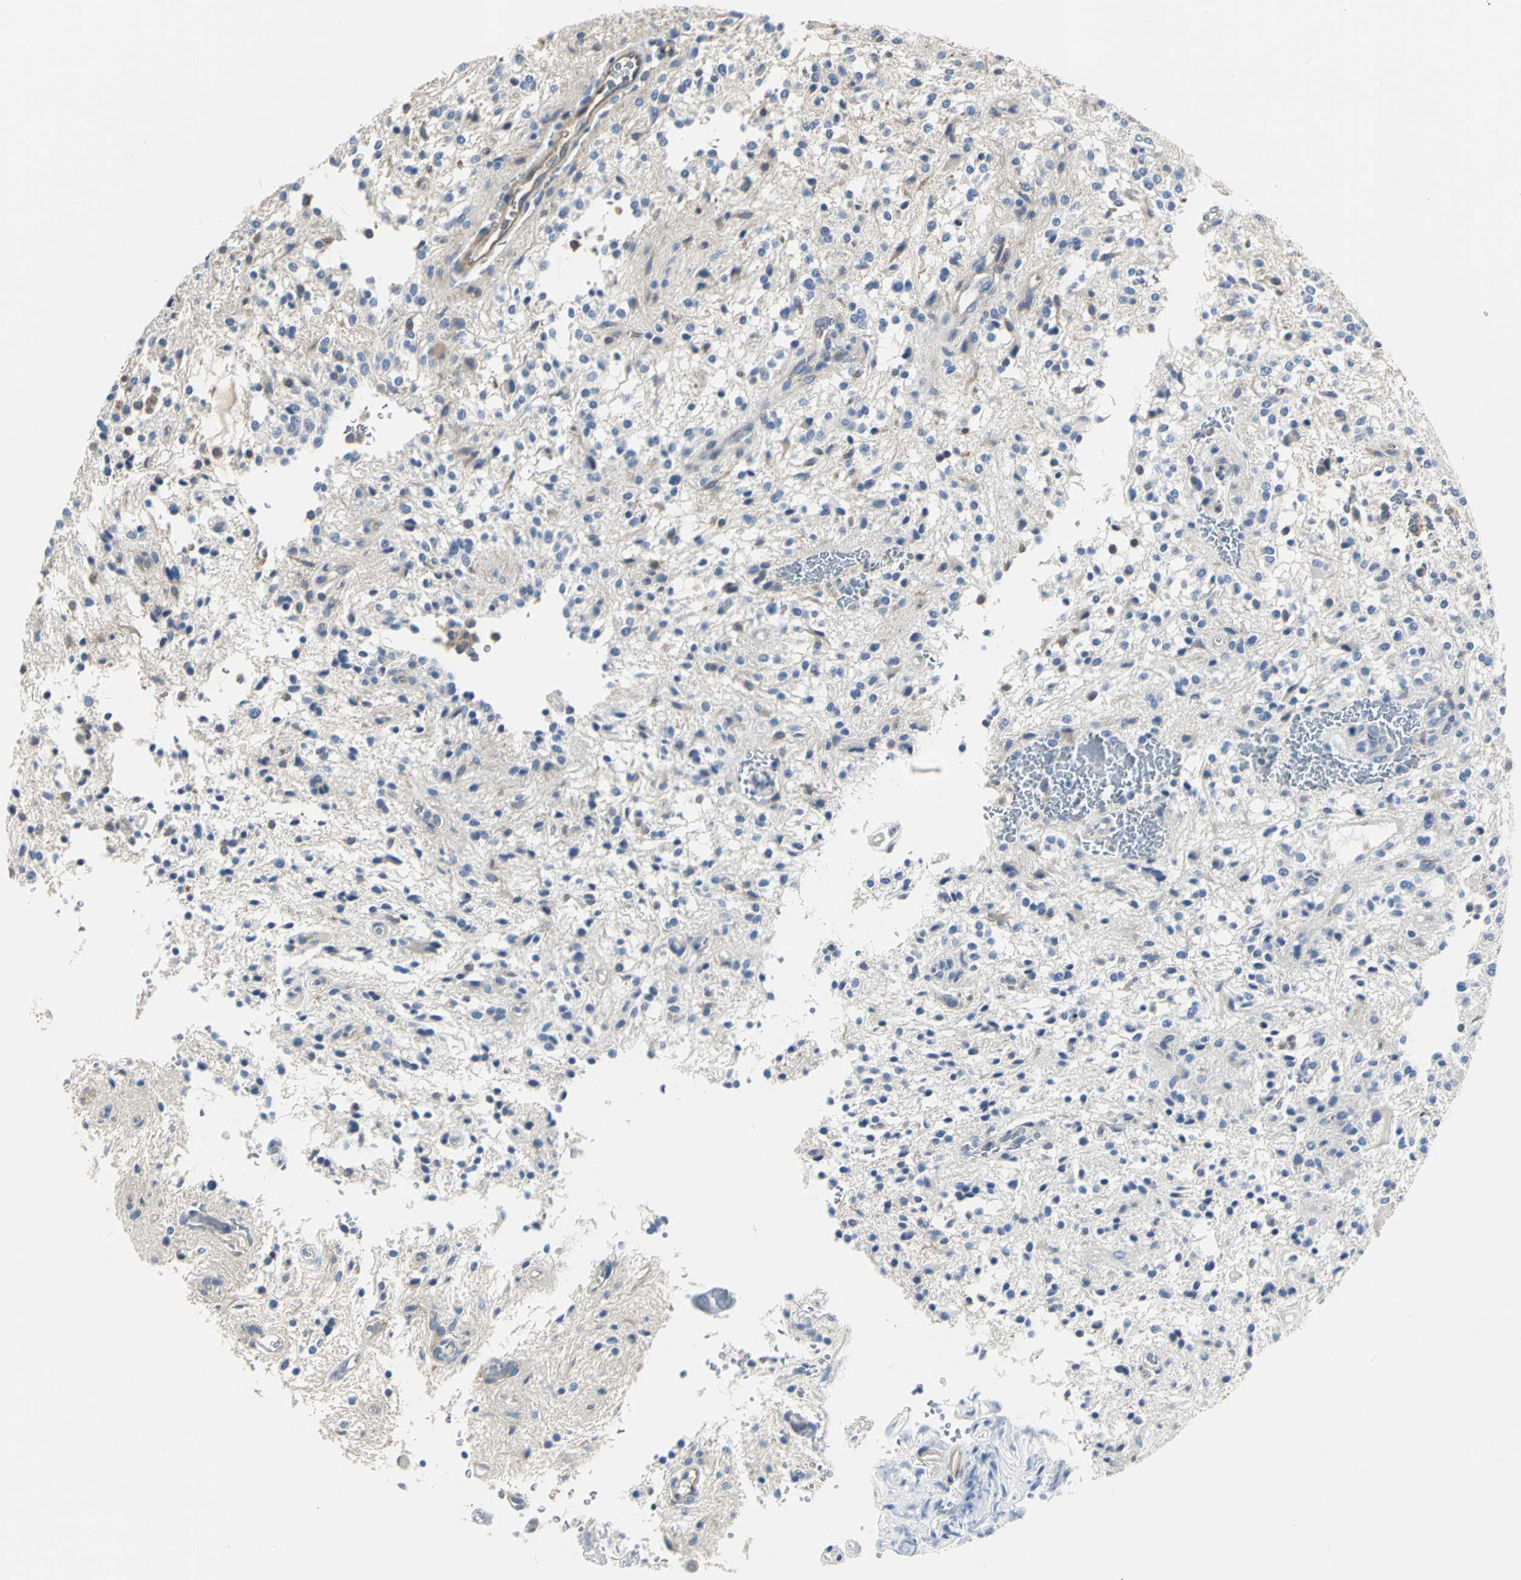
{"staining": {"intensity": "moderate", "quantity": "<25%", "location": "cytoplasmic/membranous"}, "tissue": "glioma", "cell_type": "Tumor cells", "image_type": "cancer", "snomed": [{"axis": "morphology", "description": "Glioma, malignant, NOS"}, {"axis": "topography", "description": "Cerebellum"}], "caption": "A brown stain highlights moderate cytoplasmic/membranous expression of a protein in human glioma tumor cells.", "gene": "CHRNB1", "patient": {"sex": "female", "age": 10}}